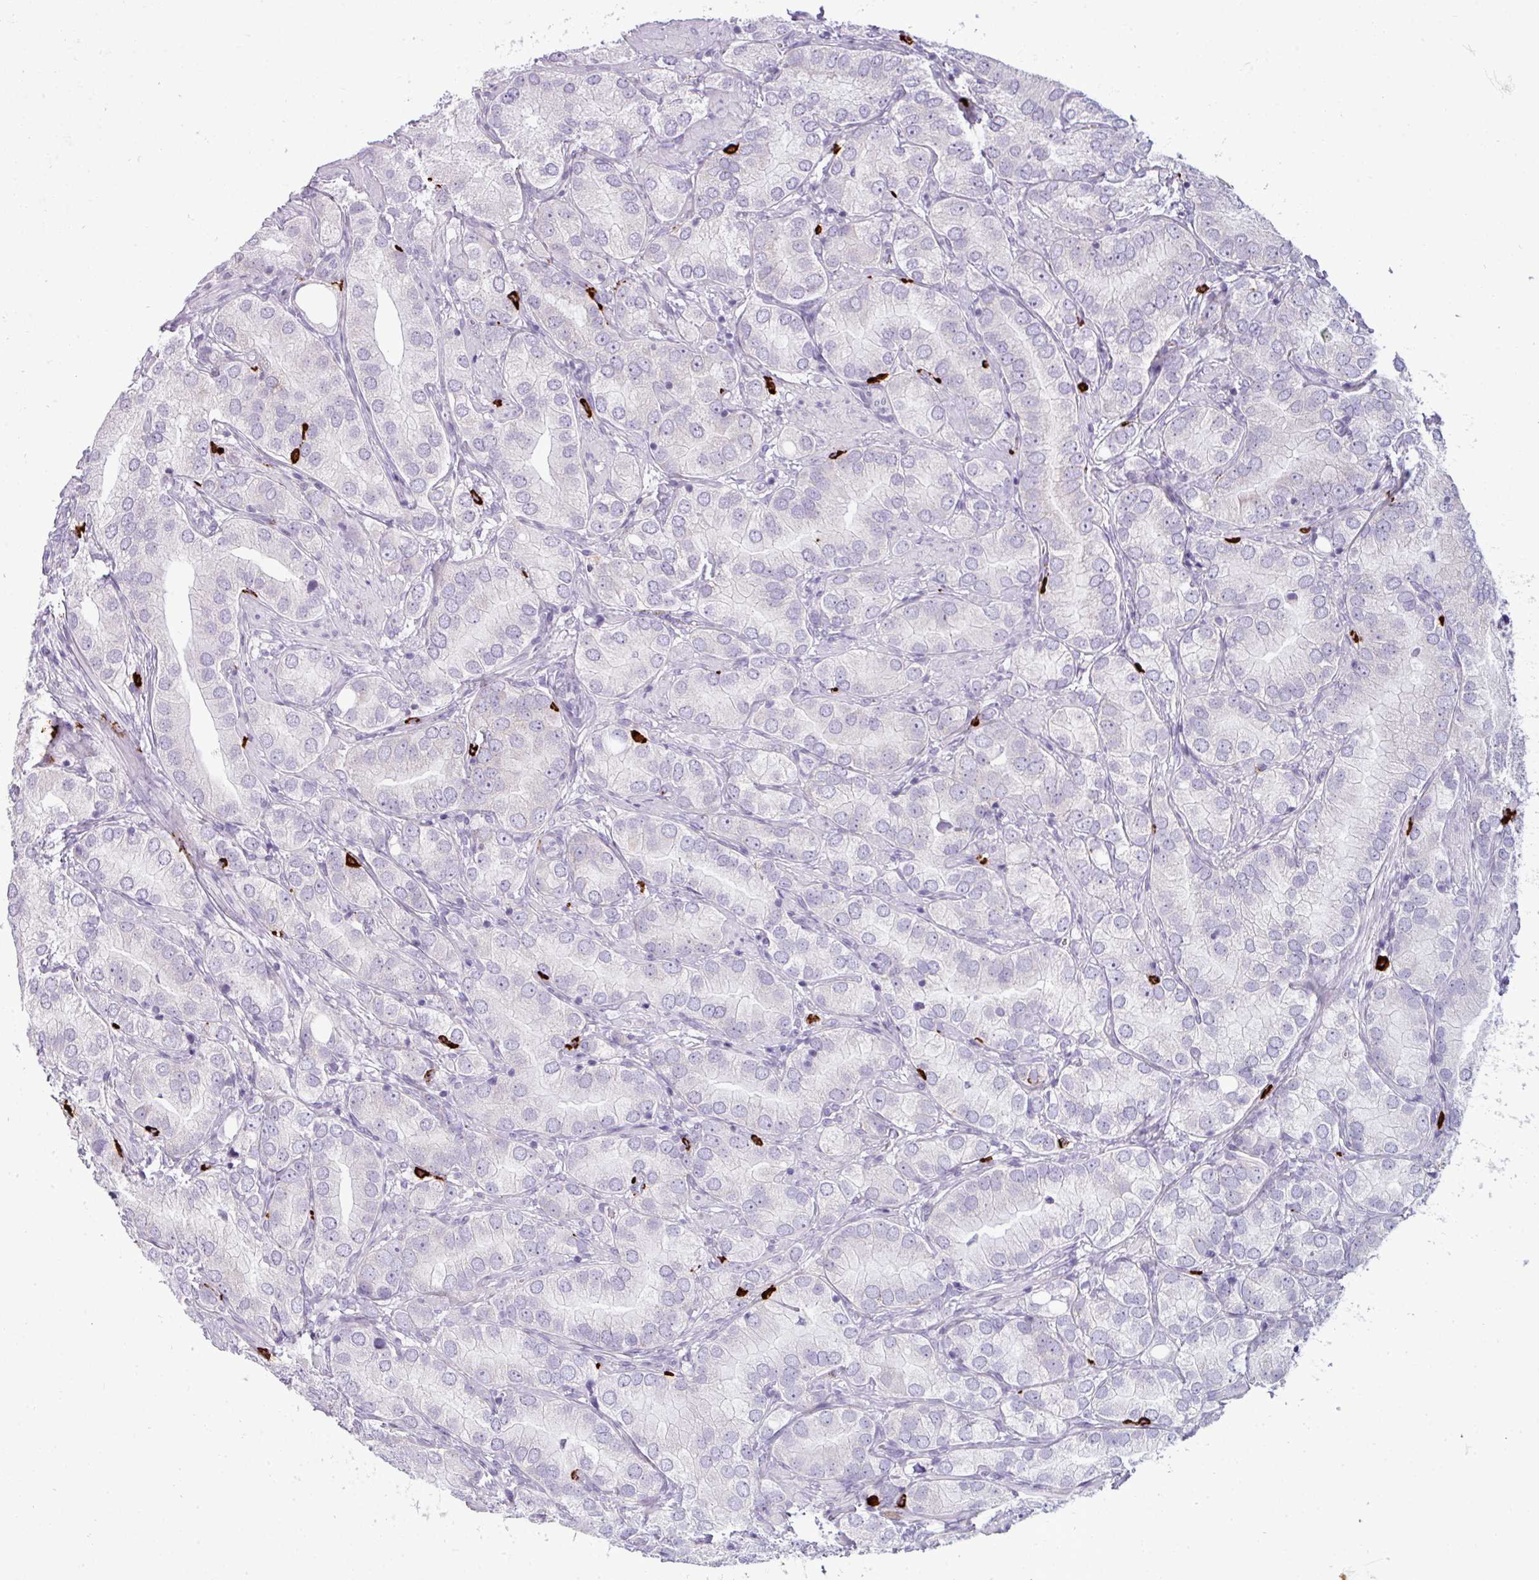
{"staining": {"intensity": "negative", "quantity": "none", "location": "none"}, "tissue": "prostate cancer", "cell_type": "Tumor cells", "image_type": "cancer", "snomed": [{"axis": "morphology", "description": "Adenocarcinoma, High grade"}, {"axis": "topography", "description": "Prostate"}], "caption": "Prostate cancer was stained to show a protein in brown. There is no significant positivity in tumor cells.", "gene": "TRIM39", "patient": {"sex": "male", "age": 82}}